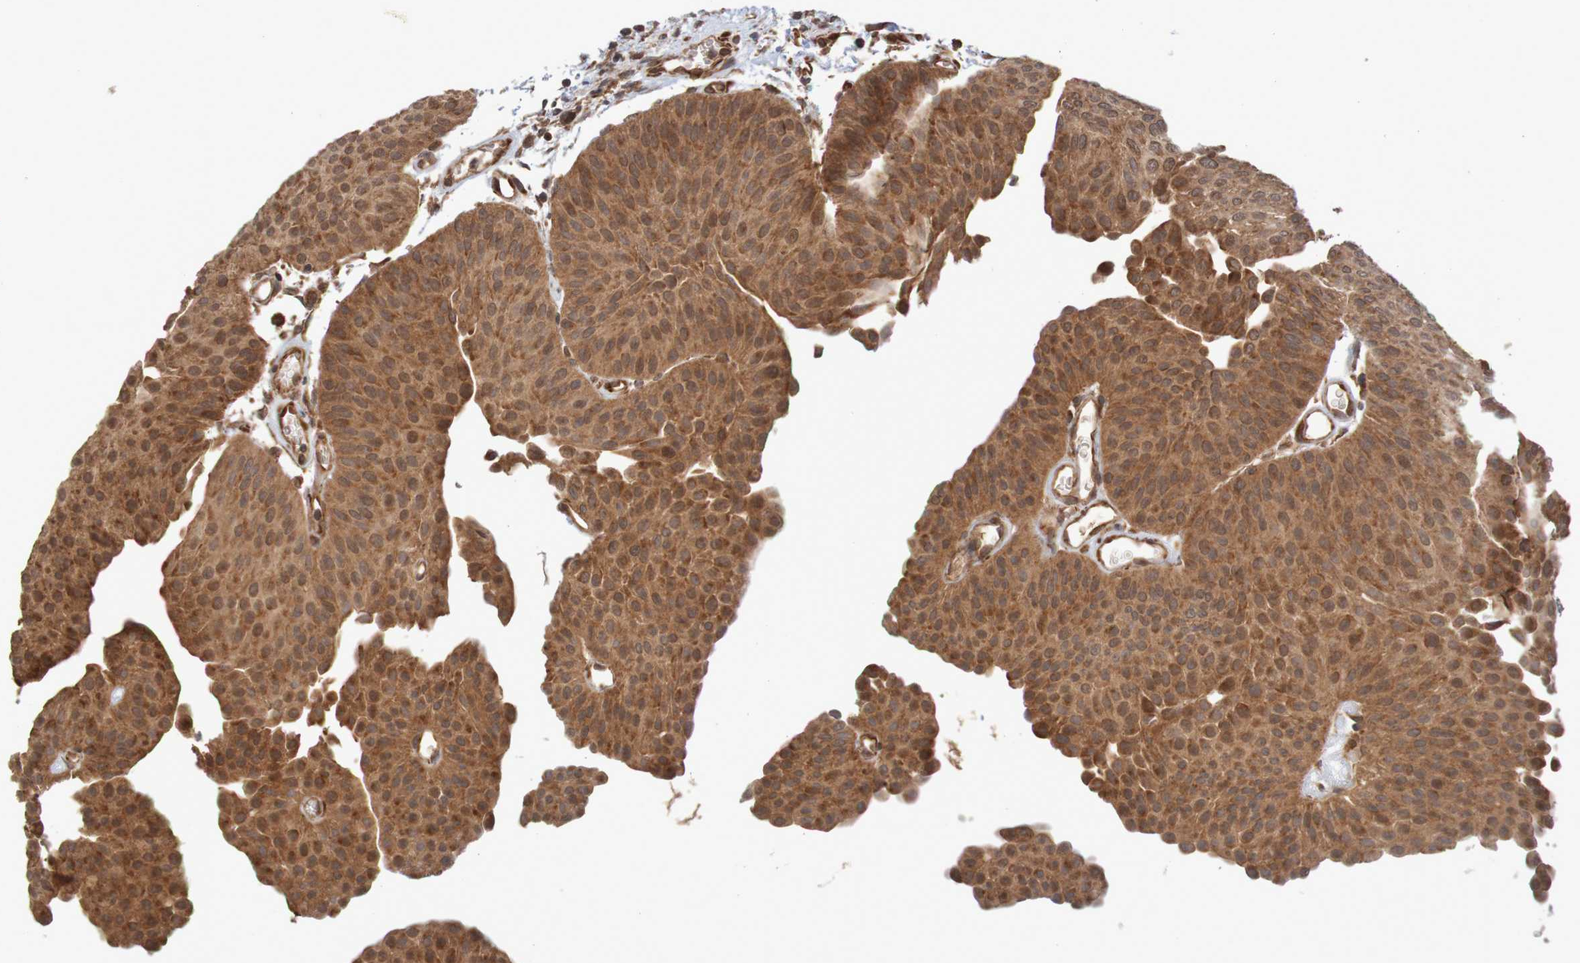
{"staining": {"intensity": "strong", "quantity": ">75%", "location": "cytoplasmic/membranous"}, "tissue": "urothelial cancer", "cell_type": "Tumor cells", "image_type": "cancer", "snomed": [{"axis": "morphology", "description": "Urothelial carcinoma, Low grade"}, {"axis": "topography", "description": "Urinary bladder"}], "caption": "DAB (3,3'-diaminobenzidine) immunohistochemical staining of human urothelial carcinoma (low-grade) shows strong cytoplasmic/membranous protein staining in about >75% of tumor cells.", "gene": "MRPL52", "patient": {"sex": "female", "age": 60}}